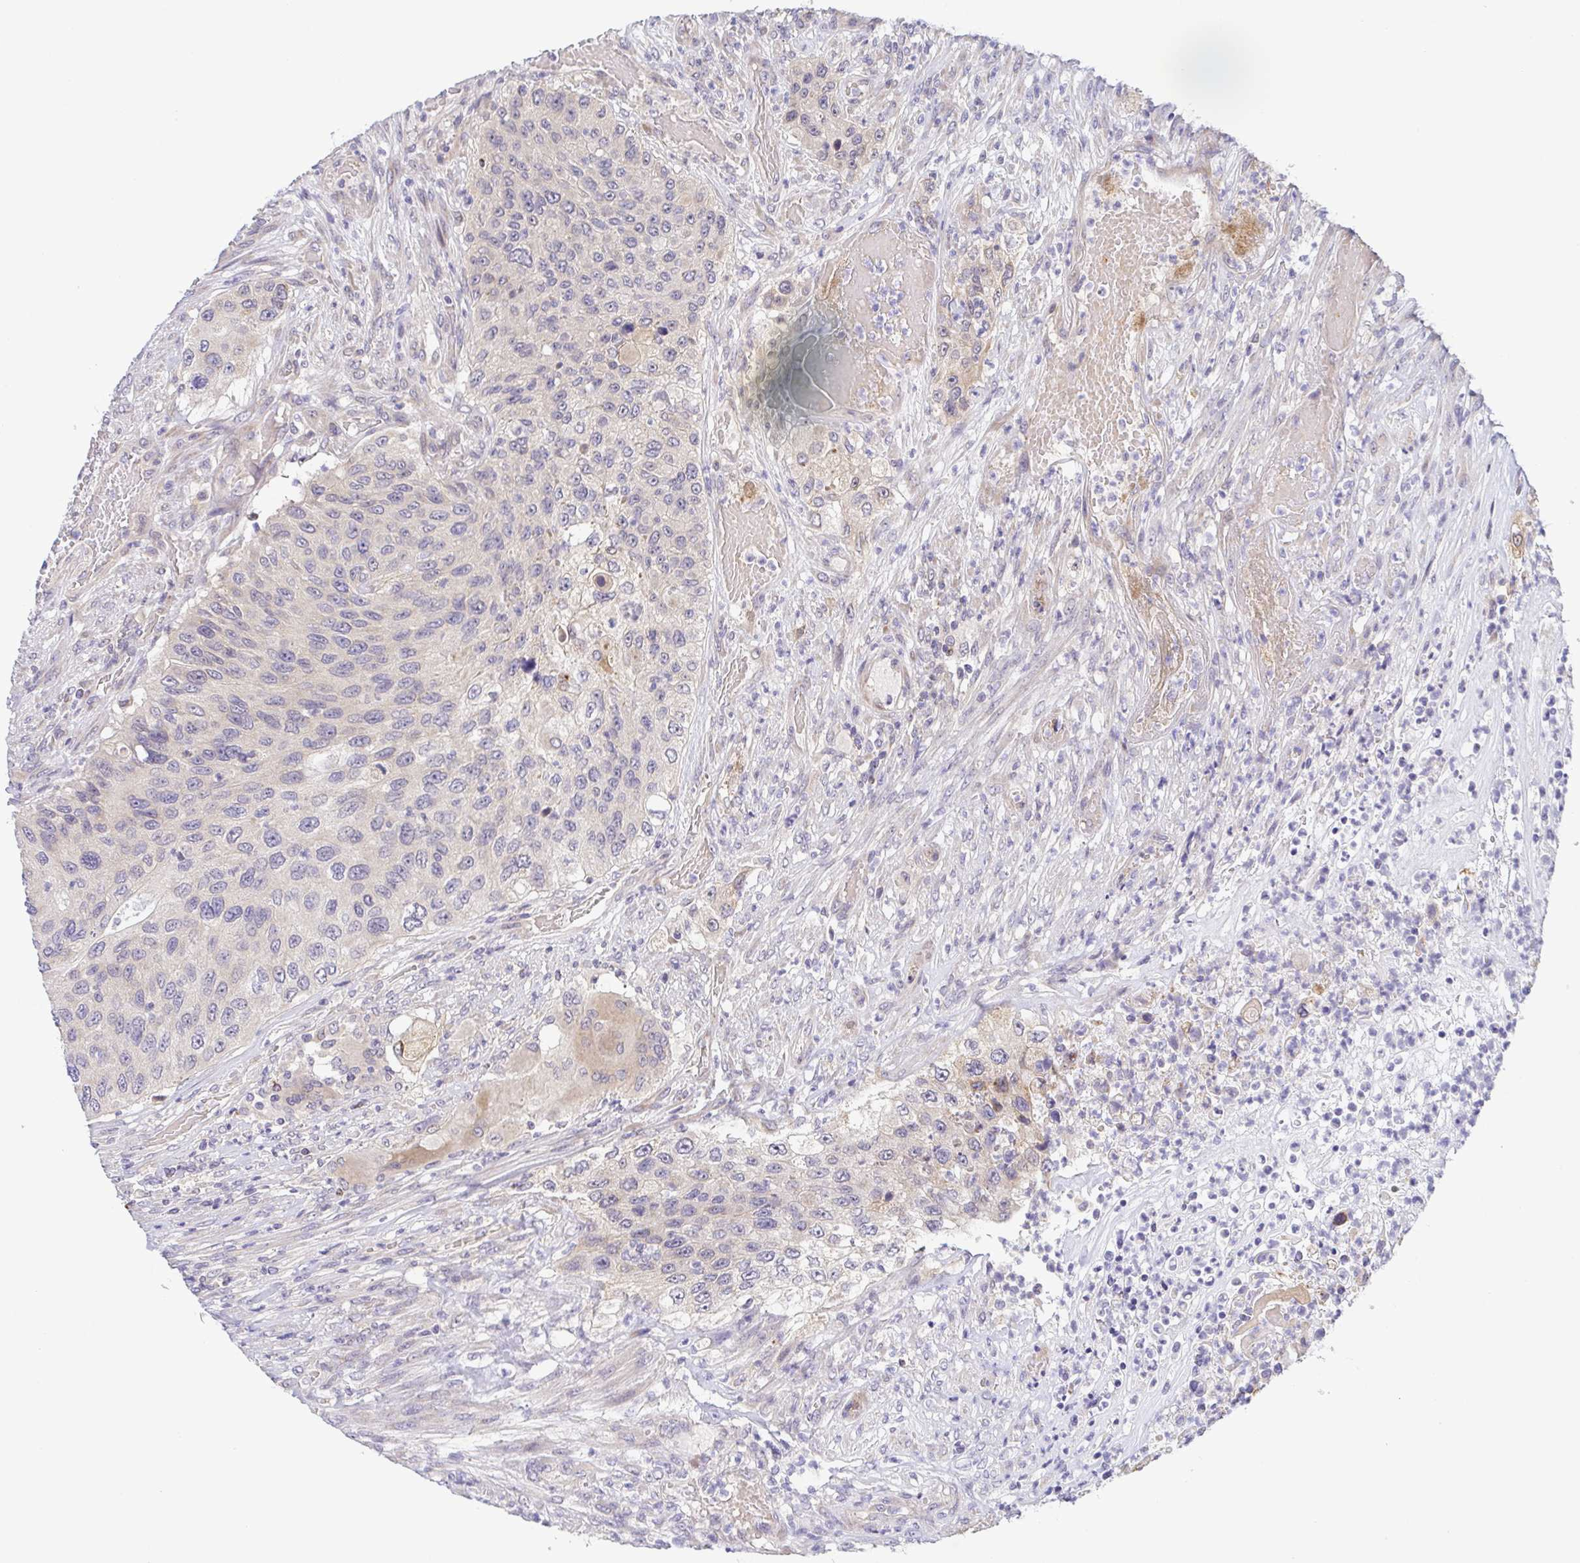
{"staining": {"intensity": "weak", "quantity": "<25%", "location": "cytoplasmic/membranous"}, "tissue": "urothelial cancer", "cell_type": "Tumor cells", "image_type": "cancer", "snomed": [{"axis": "morphology", "description": "Urothelial carcinoma, High grade"}, {"axis": "topography", "description": "Urinary bladder"}], "caption": "Human urothelial carcinoma (high-grade) stained for a protein using immunohistochemistry (IHC) reveals no positivity in tumor cells.", "gene": "BCL2L1", "patient": {"sex": "female", "age": 60}}